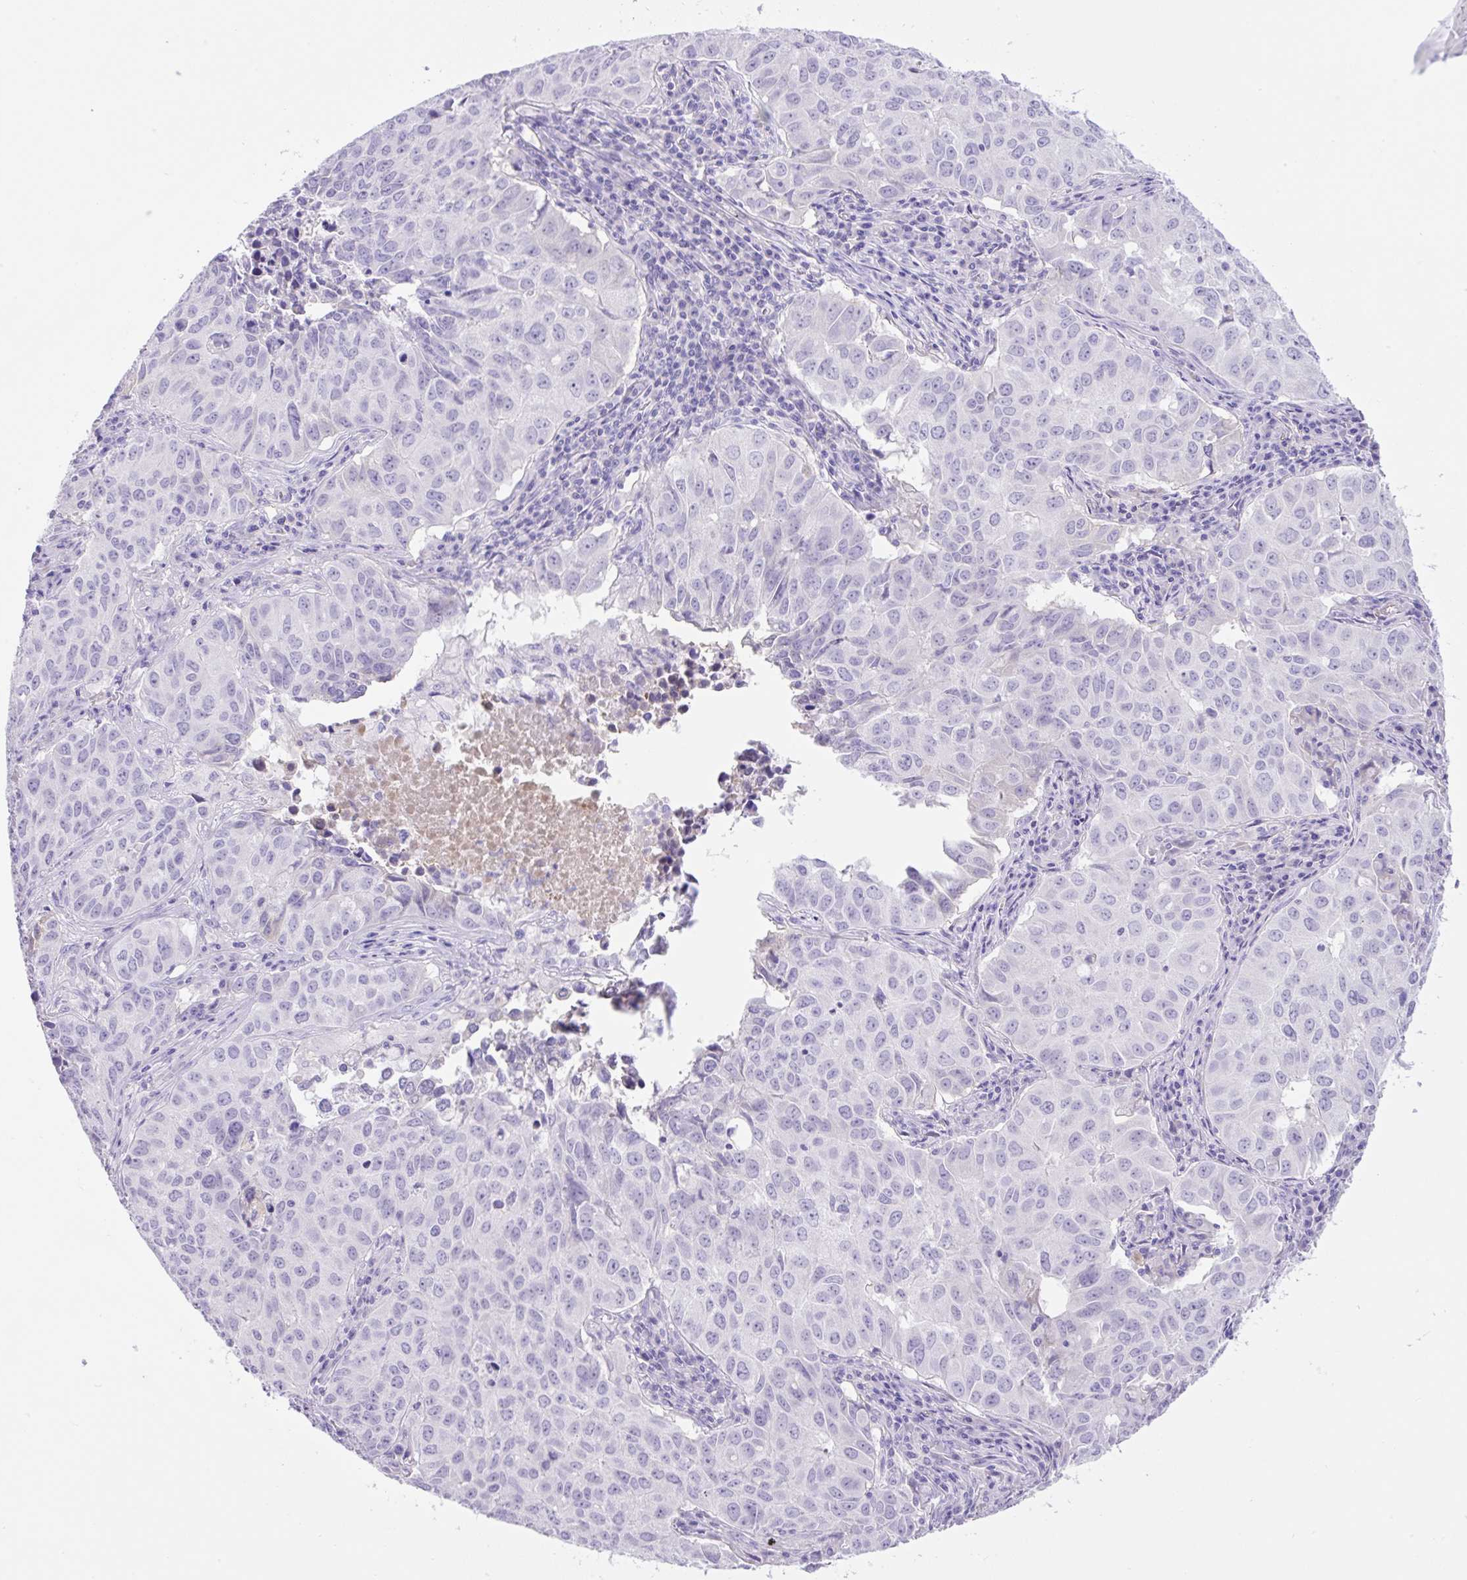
{"staining": {"intensity": "negative", "quantity": "none", "location": "none"}, "tissue": "lung cancer", "cell_type": "Tumor cells", "image_type": "cancer", "snomed": [{"axis": "morphology", "description": "Adenocarcinoma, NOS"}, {"axis": "topography", "description": "Lung"}], "caption": "This is a micrograph of immunohistochemistry staining of lung cancer (adenocarcinoma), which shows no expression in tumor cells.", "gene": "TDRD15", "patient": {"sex": "female", "age": 50}}